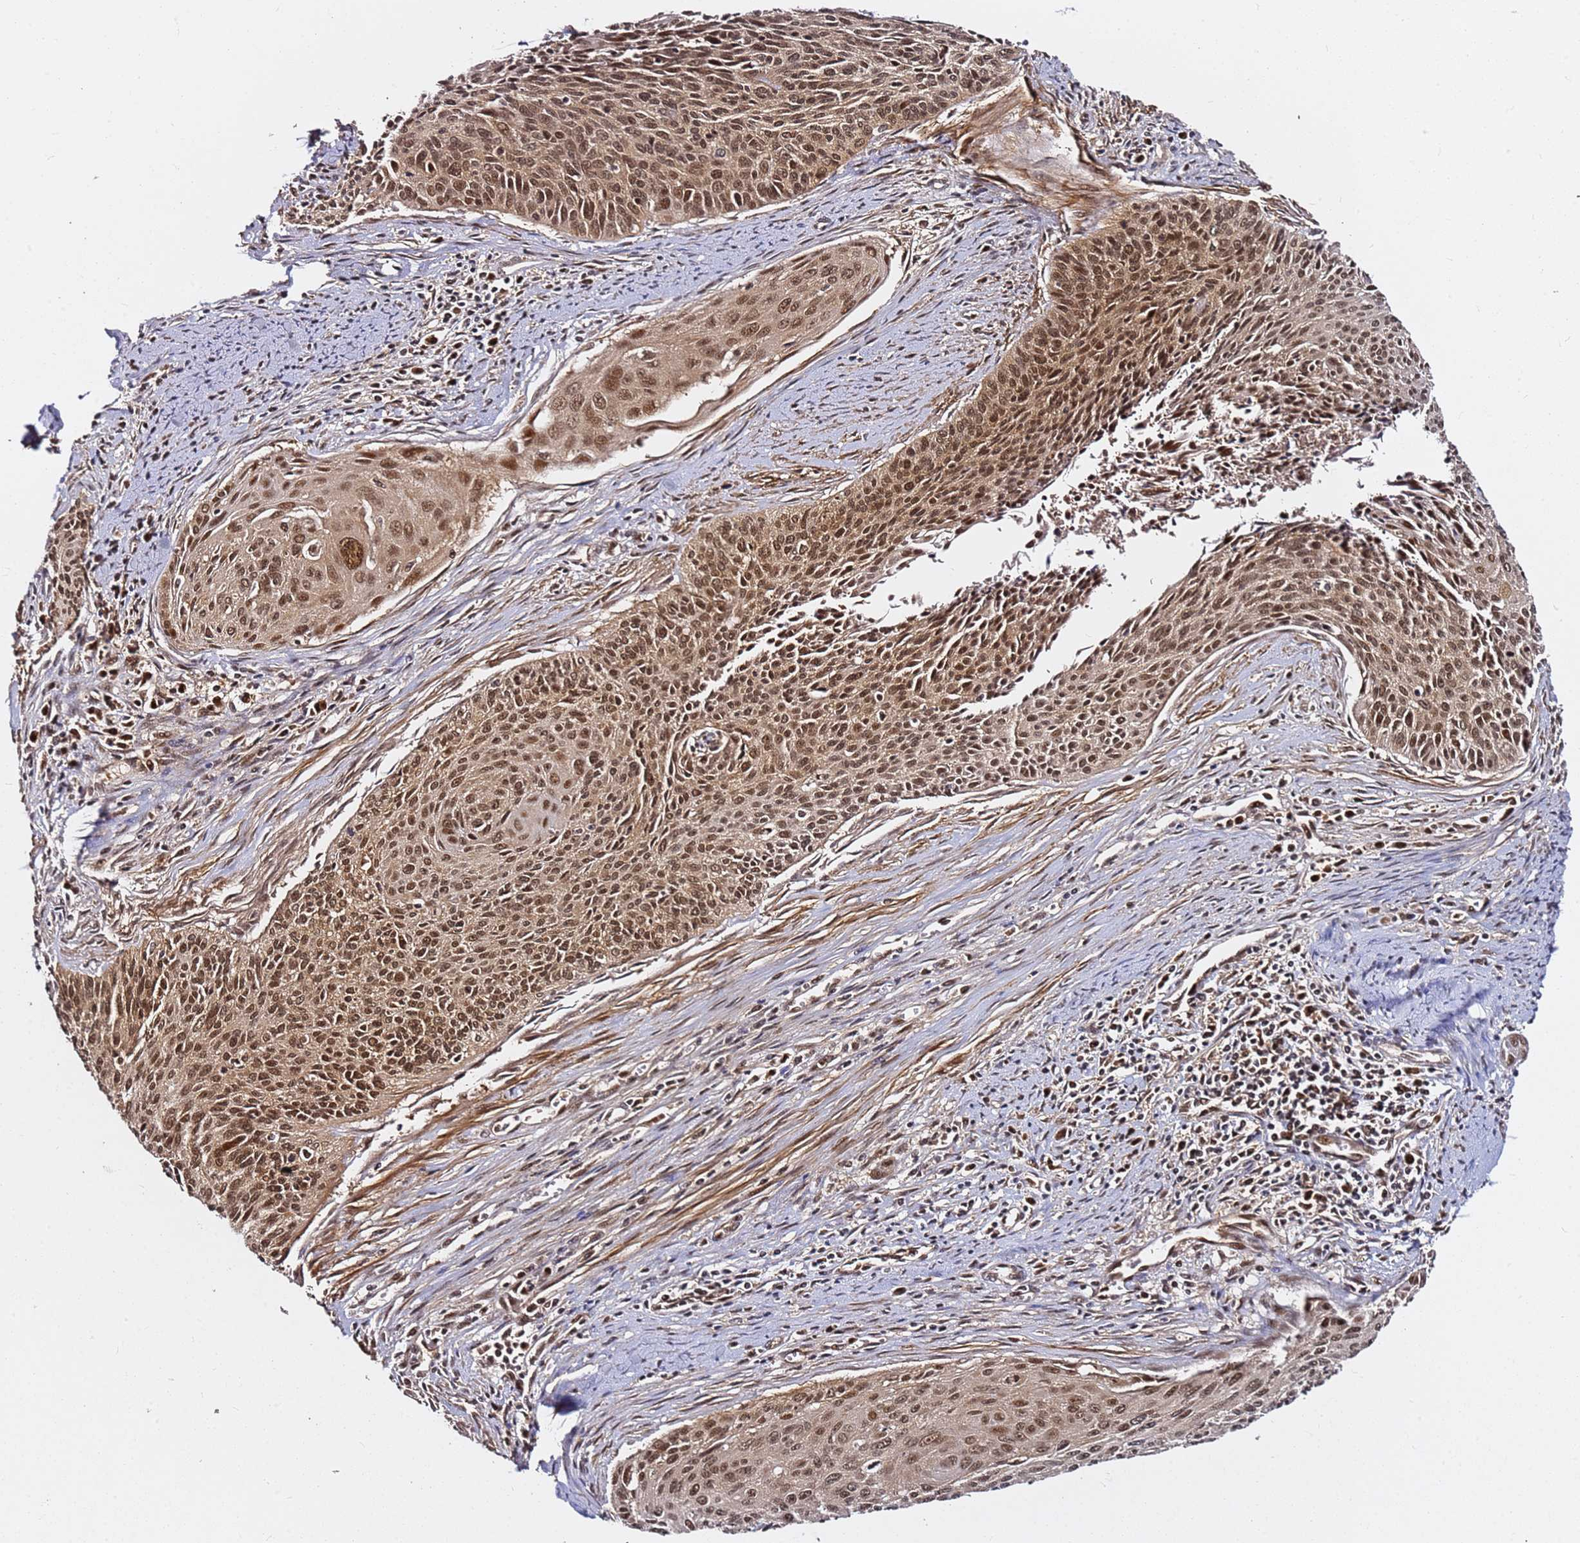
{"staining": {"intensity": "moderate", "quantity": ">75%", "location": "nuclear"}, "tissue": "cervical cancer", "cell_type": "Tumor cells", "image_type": "cancer", "snomed": [{"axis": "morphology", "description": "Squamous cell carcinoma, NOS"}, {"axis": "topography", "description": "Cervix"}], "caption": "DAB (3,3'-diaminobenzidine) immunohistochemical staining of cervical cancer (squamous cell carcinoma) exhibits moderate nuclear protein staining in approximately >75% of tumor cells.", "gene": "RGS18", "patient": {"sex": "female", "age": 55}}